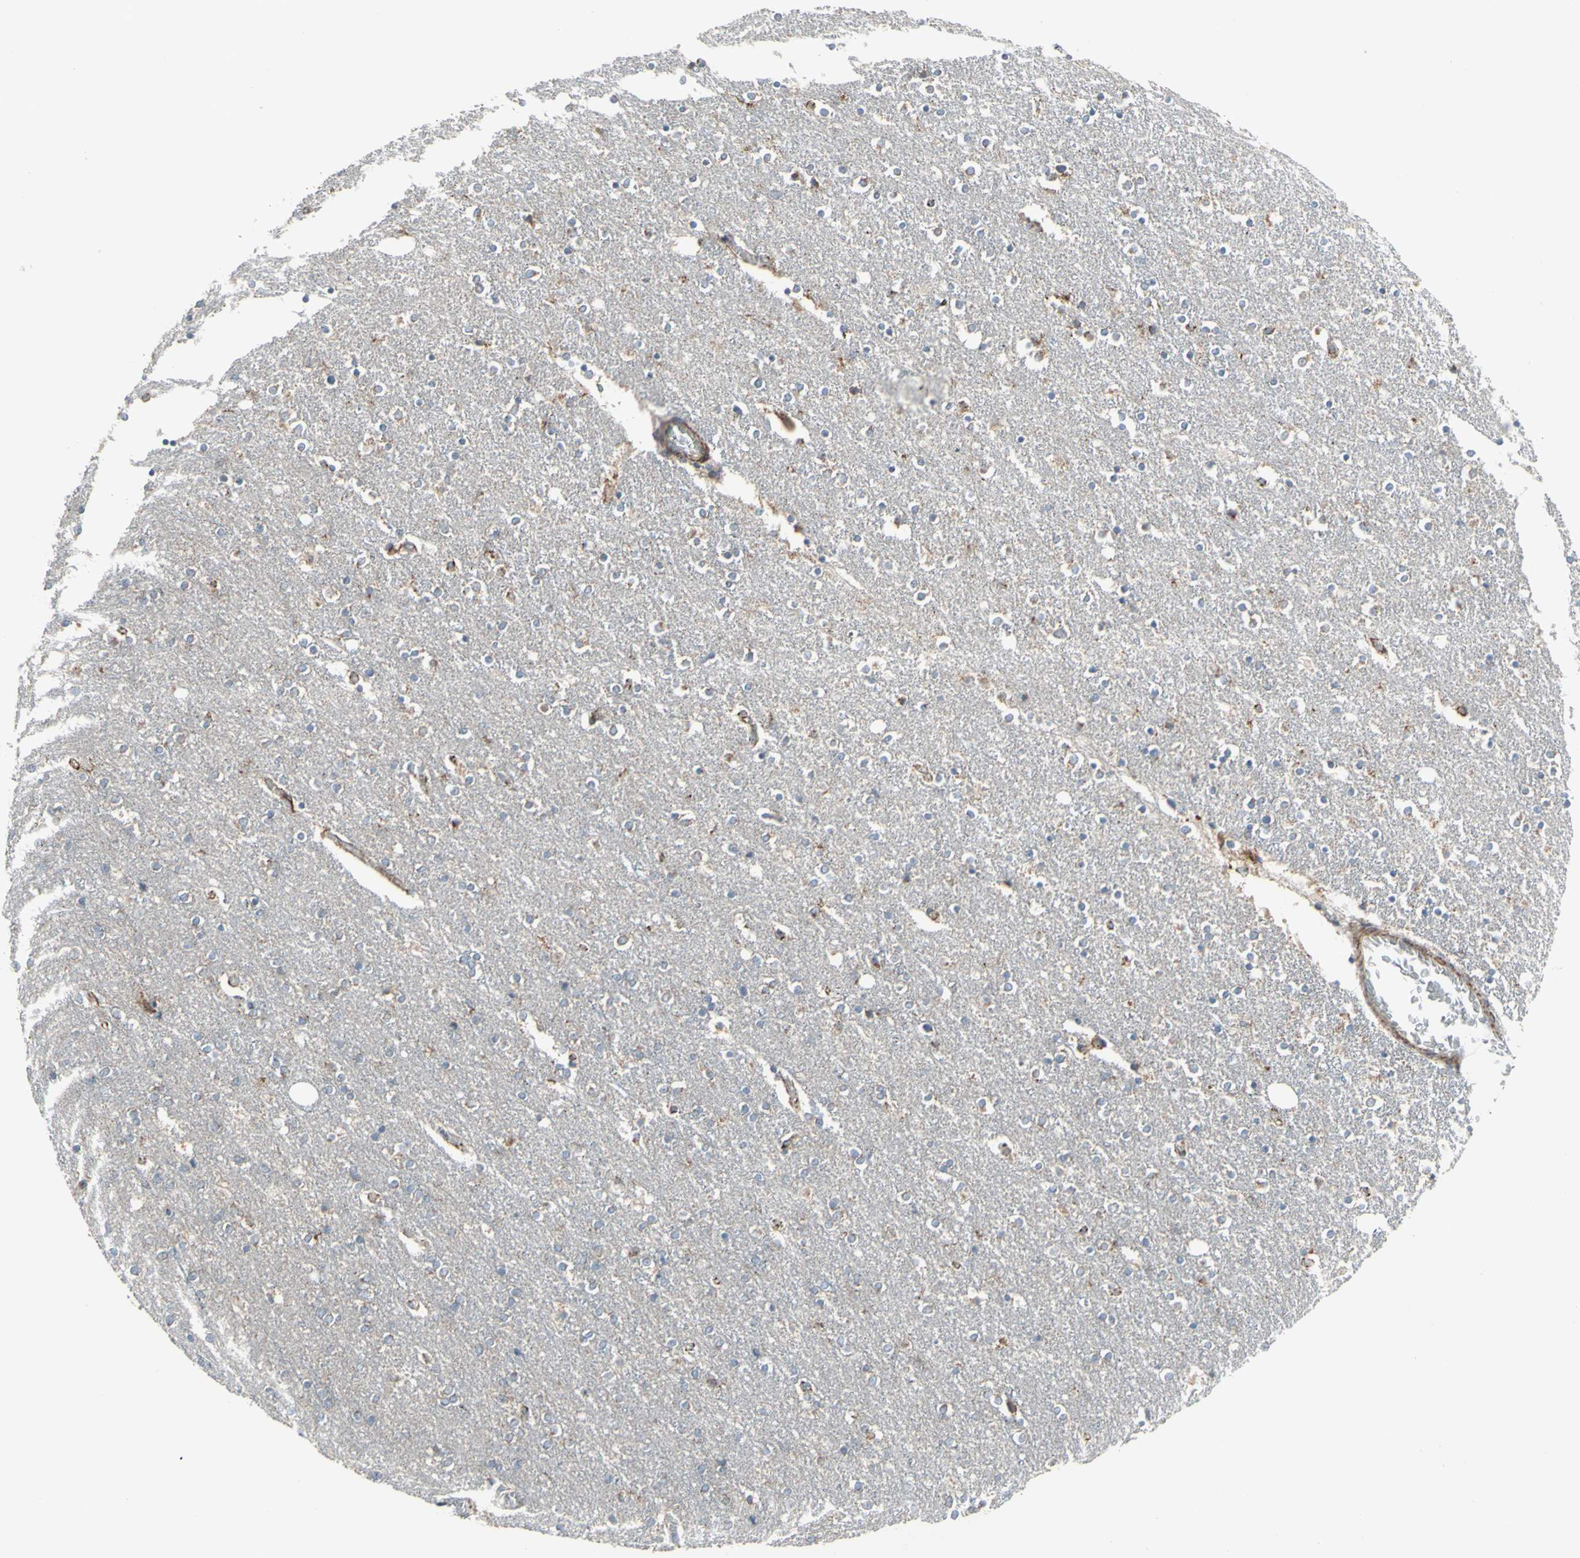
{"staining": {"intensity": "weak", "quantity": "<25%", "location": "cytoplasmic/membranous"}, "tissue": "caudate", "cell_type": "Glial cells", "image_type": "normal", "snomed": [{"axis": "morphology", "description": "Normal tissue, NOS"}, {"axis": "topography", "description": "Lateral ventricle wall"}], "caption": "Immunohistochemistry of benign human caudate shows no positivity in glial cells.", "gene": "FAM171B", "patient": {"sex": "female", "age": 54}}